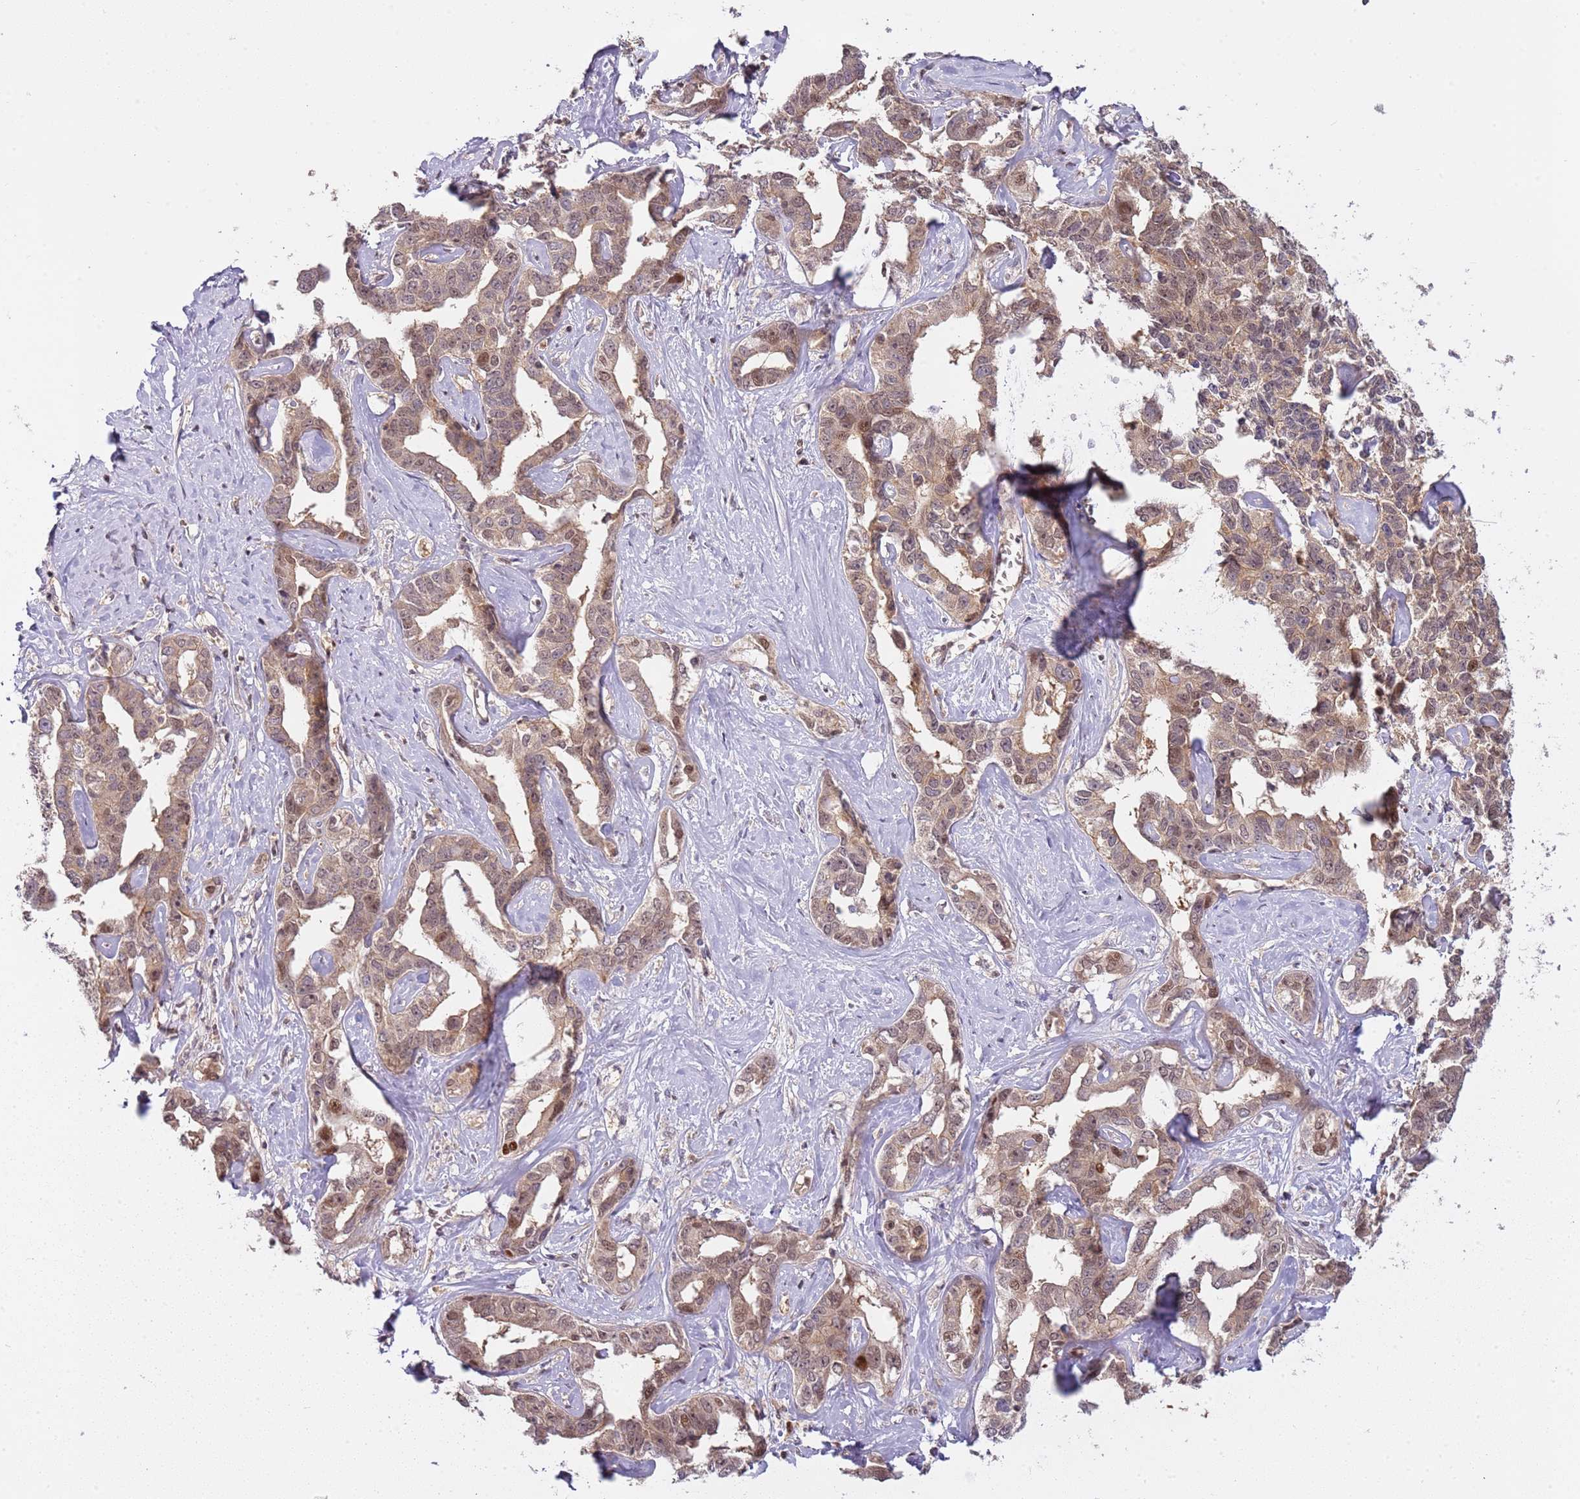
{"staining": {"intensity": "moderate", "quantity": ">75%", "location": "cytoplasmic/membranous,nuclear"}, "tissue": "liver cancer", "cell_type": "Tumor cells", "image_type": "cancer", "snomed": [{"axis": "morphology", "description": "Cholangiocarcinoma"}, {"axis": "topography", "description": "Liver"}], "caption": "Immunohistochemistry (IHC) of liver cancer demonstrates medium levels of moderate cytoplasmic/membranous and nuclear positivity in about >75% of tumor cells.", "gene": "GSTO2", "patient": {"sex": "male", "age": 59}}